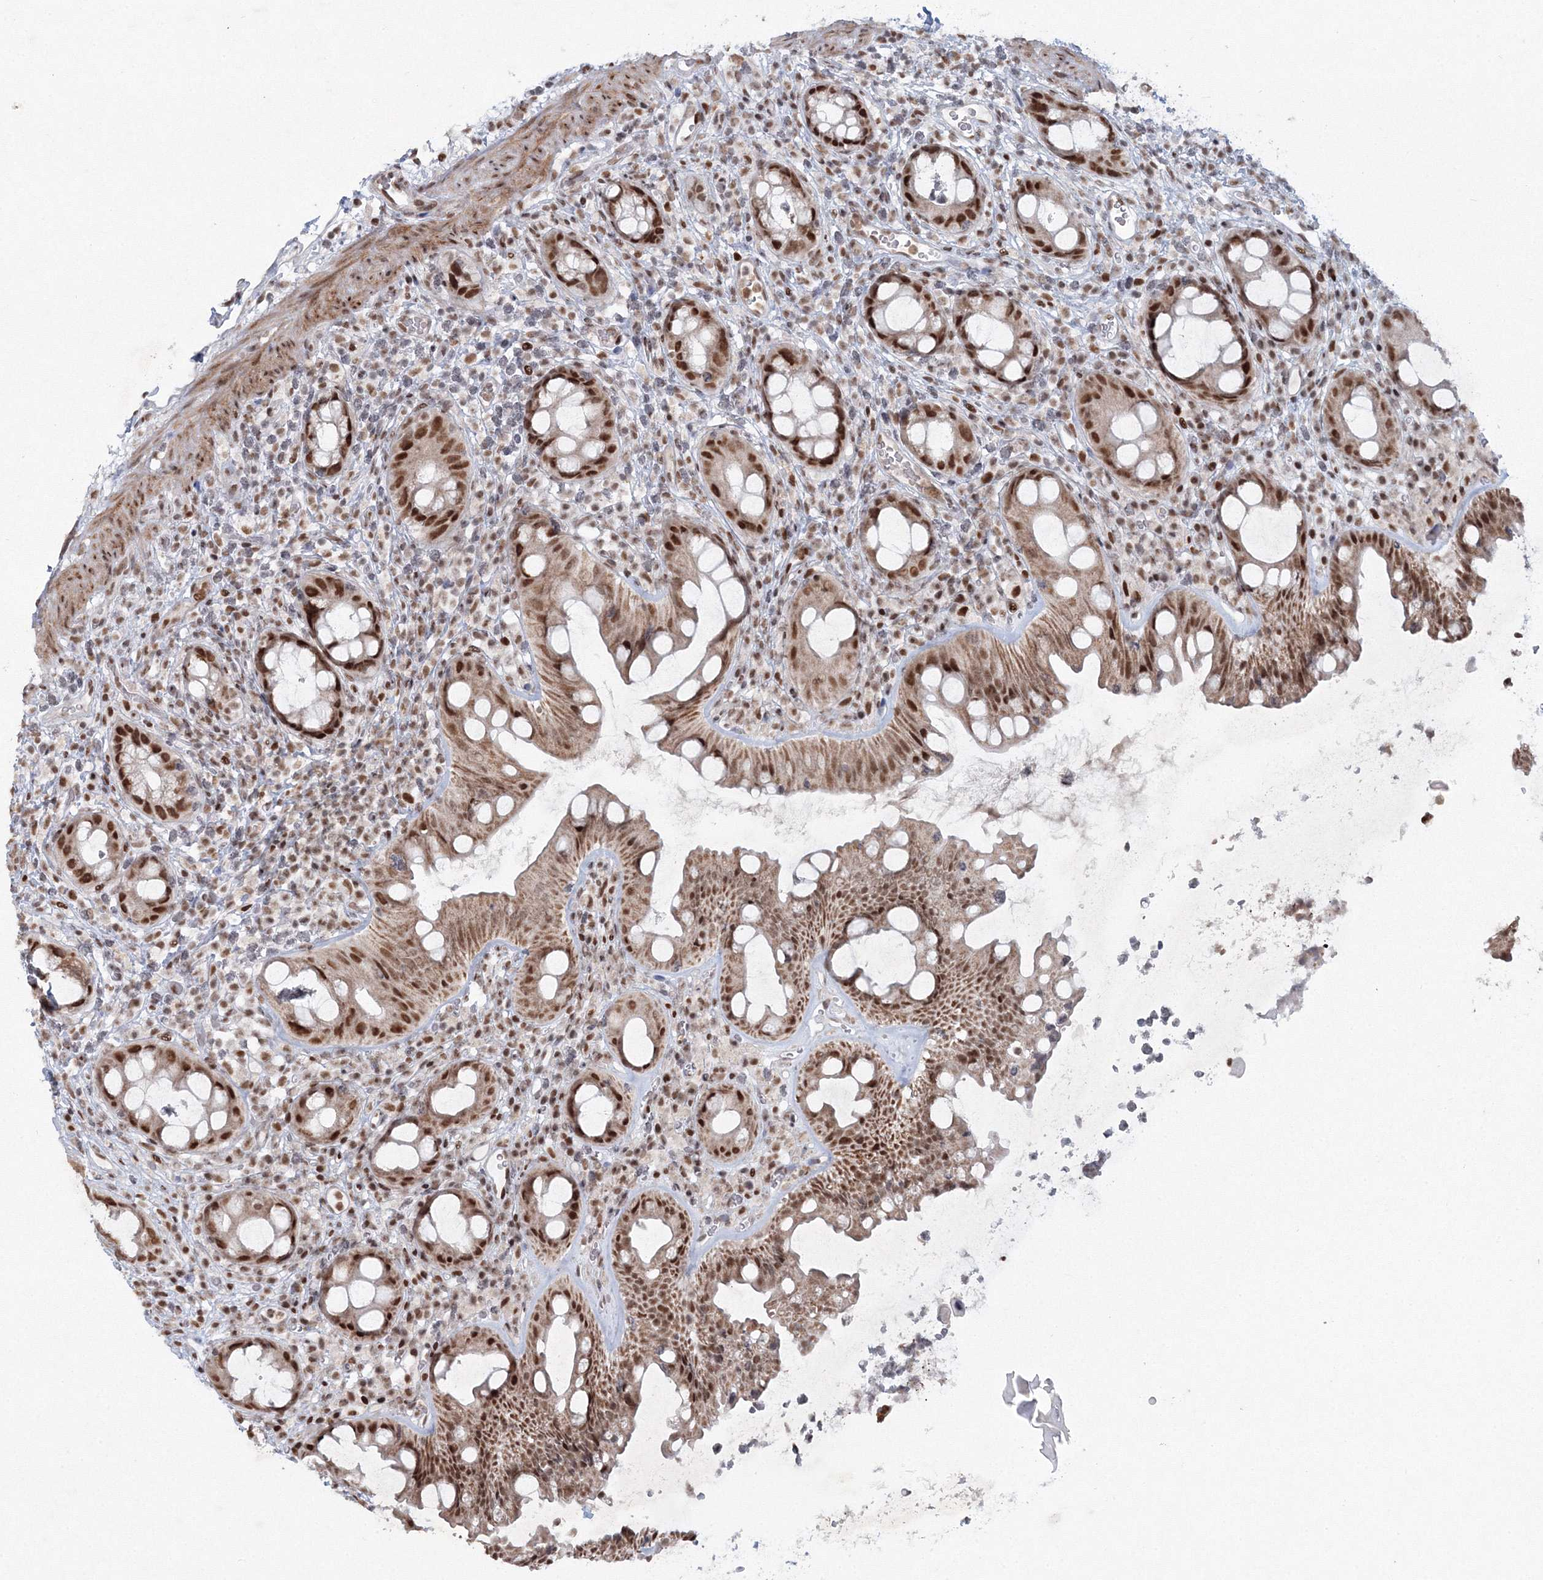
{"staining": {"intensity": "moderate", "quantity": ">75%", "location": "cytoplasmic/membranous,nuclear"}, "tissue": "rectum", "cell_type": "Glandular cells", "image_type": "normal", "snomed": [{"axis": "morphology", "description": "Normal tissue, NOS"}, {"axis": "topography", "description": "Rectum"}], "caption": "A high-resolution histopathology image shows IHC staining of benign rectum, which reveals moderate cytoplasmic/membranous,nuclear staining in approximately >75% of glandular cells. The staining is performed using DAB brown chromogen to label protein expression. The nuclei are counter-stained blue using hematoxylin.", "gene": "C3orf33", "patient": {"sex": "female", "age": 57}}